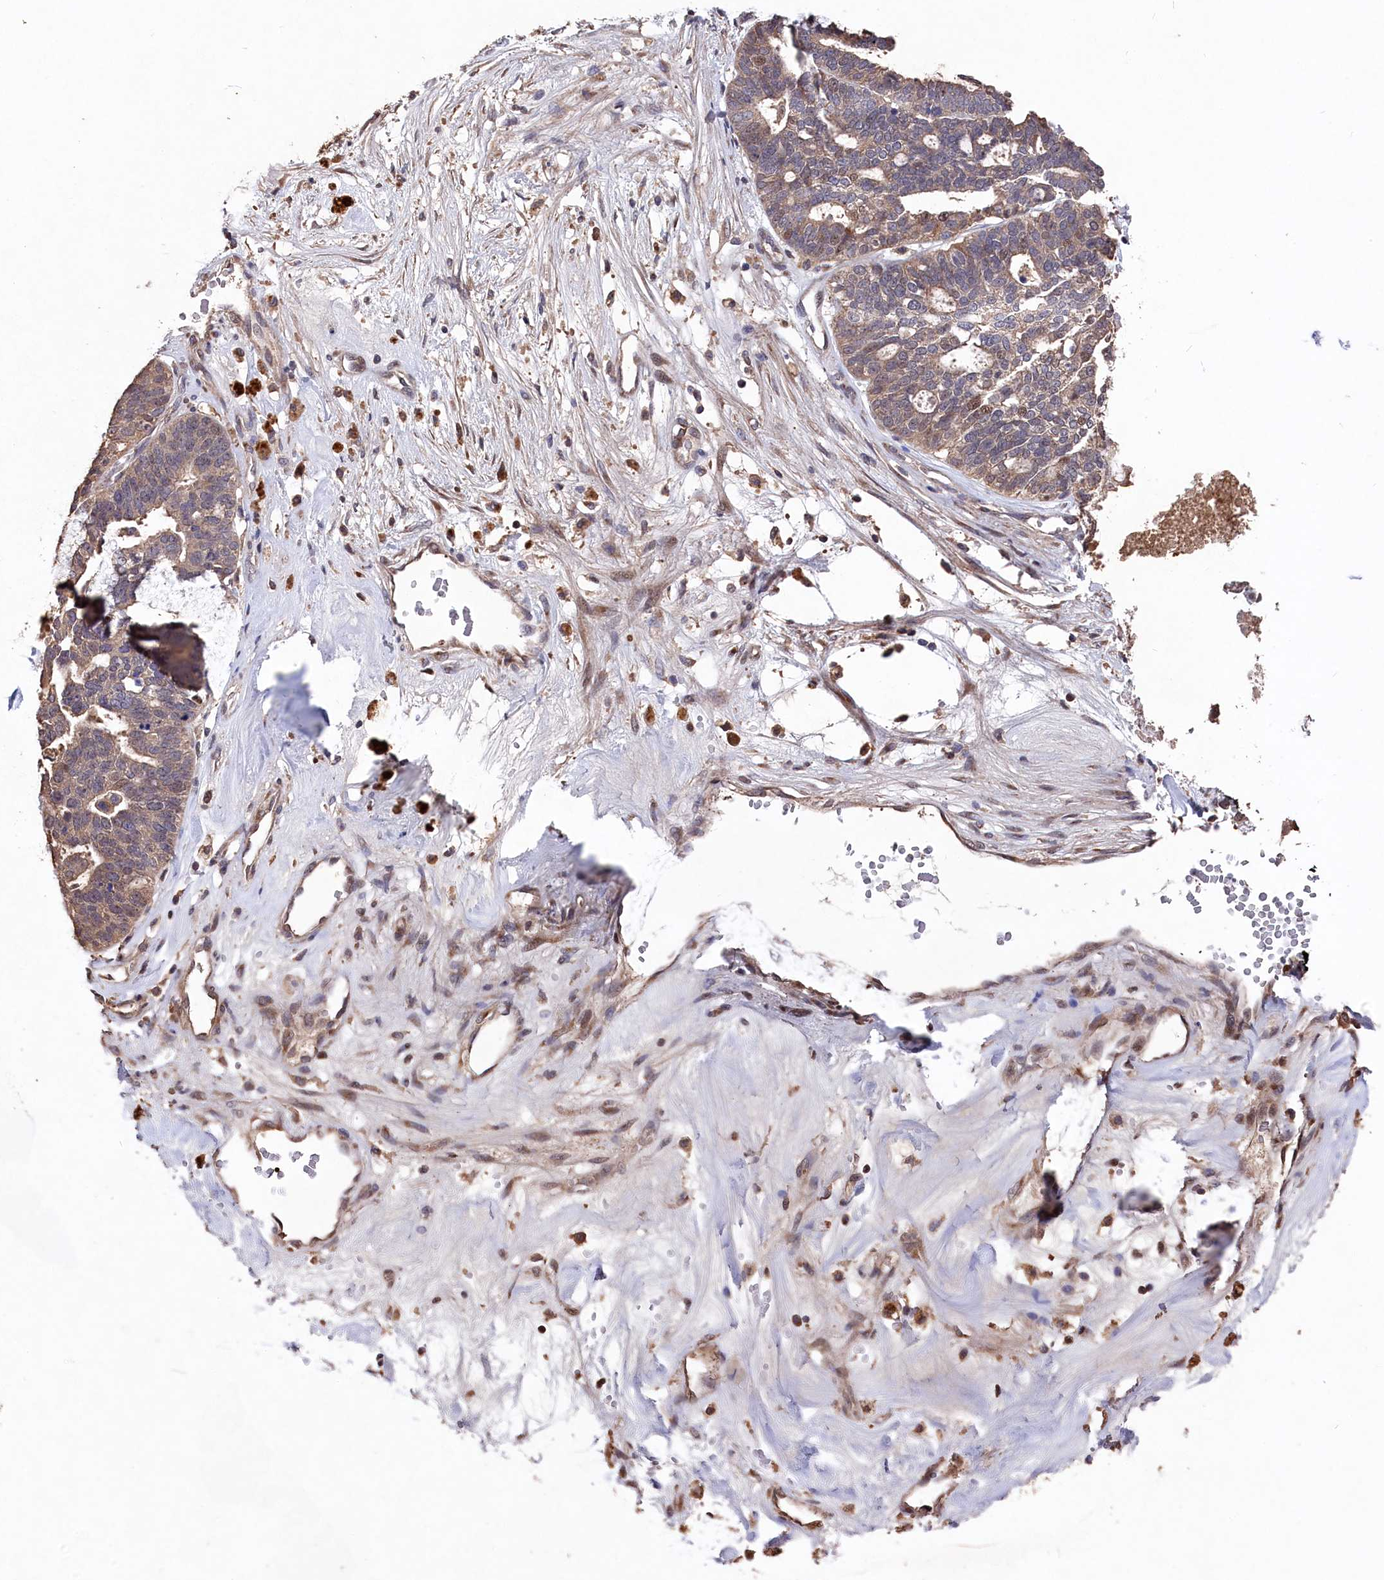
{"staining": {"intensity": "weak", "quantity": "25%-75%", "location": "cytoplasmic/membranous,nuclear"}, "tissue": "ovarian cancer", "cell_type": "Tumor cells", "image_type": "cancer", "snomed": [{"axis": "morphology", "description": "Cystadenocarcinoma, serous, NOS"}, {"axis": "topography", "description": "Ovary"}], "caption": "Immunohistochemical staining of human ovarian cancer (serous cystadenocarcinoma) demonstrates low levels of weak cytoplasmic/membranous and nuclear staining in approximately 25%-75% of tumor cells. The staining is performed using DAB brown chromogen to label protein expression. The nuclei are counter-stained blue using hematoxylin.", "gene": "NAA60", "patient": {"sex": "female", "age": 59}}